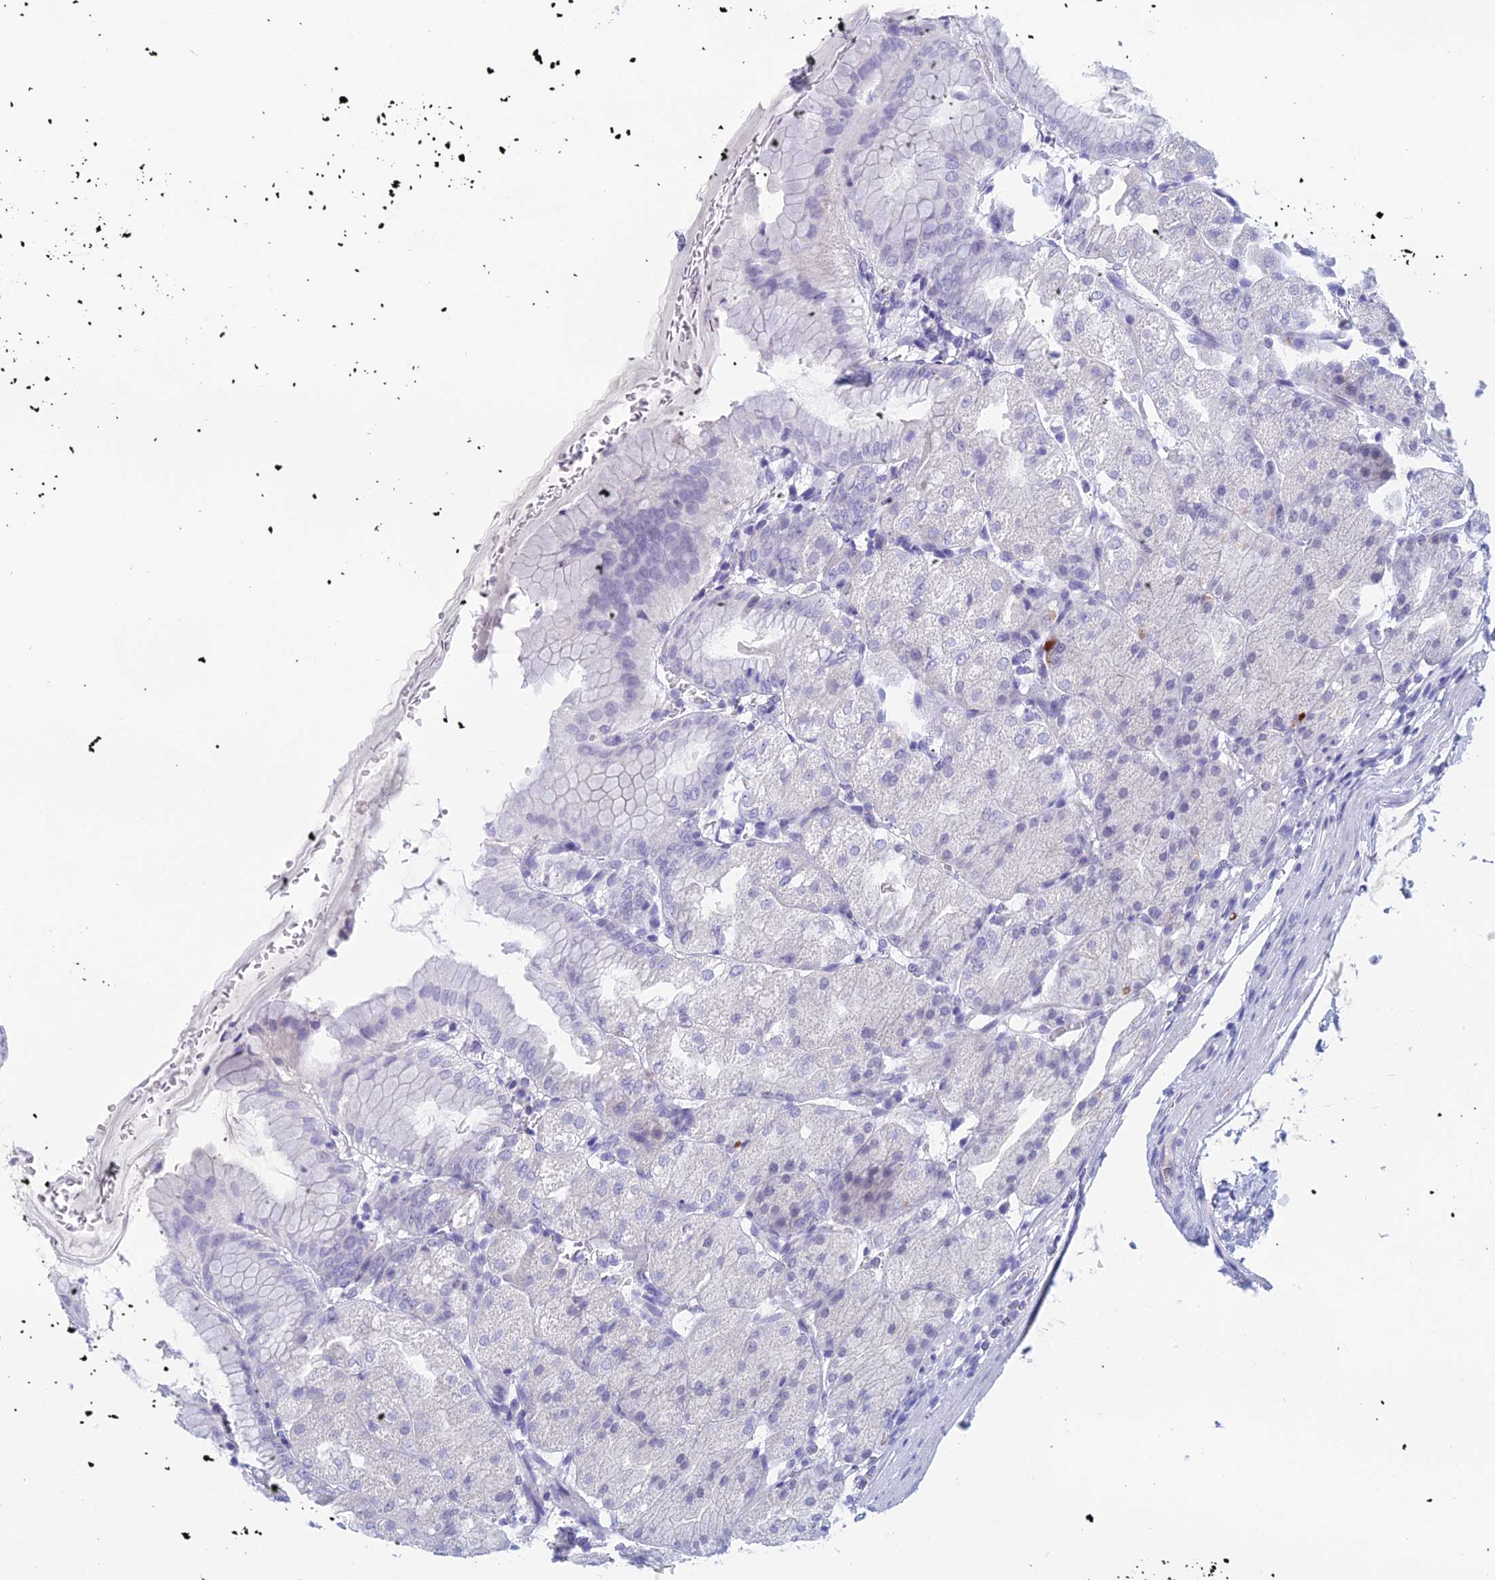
{"staining": {"intensity": "negative", "quantity": "none", "location": "none"}, "tissue": "stomach", "cell_type": "Glandular cells", "image_type": "normal", "snomed": [{"axis": "morphology", "description": "Normal tissue, NOS"}, {"axis": "topography", "description": "Stomach, upper"}, {"axis": "topography", "description": "Stomach, lower"}], "caption": "High magnification brightfield microscopy of unremarkable stomach stained with DAB (brown) and counterstained with hematoxylin (blue): glandular cells show no significant positivity.", "gene": "TMEM161B", "patient": {"sex": "male", "age": 62}}